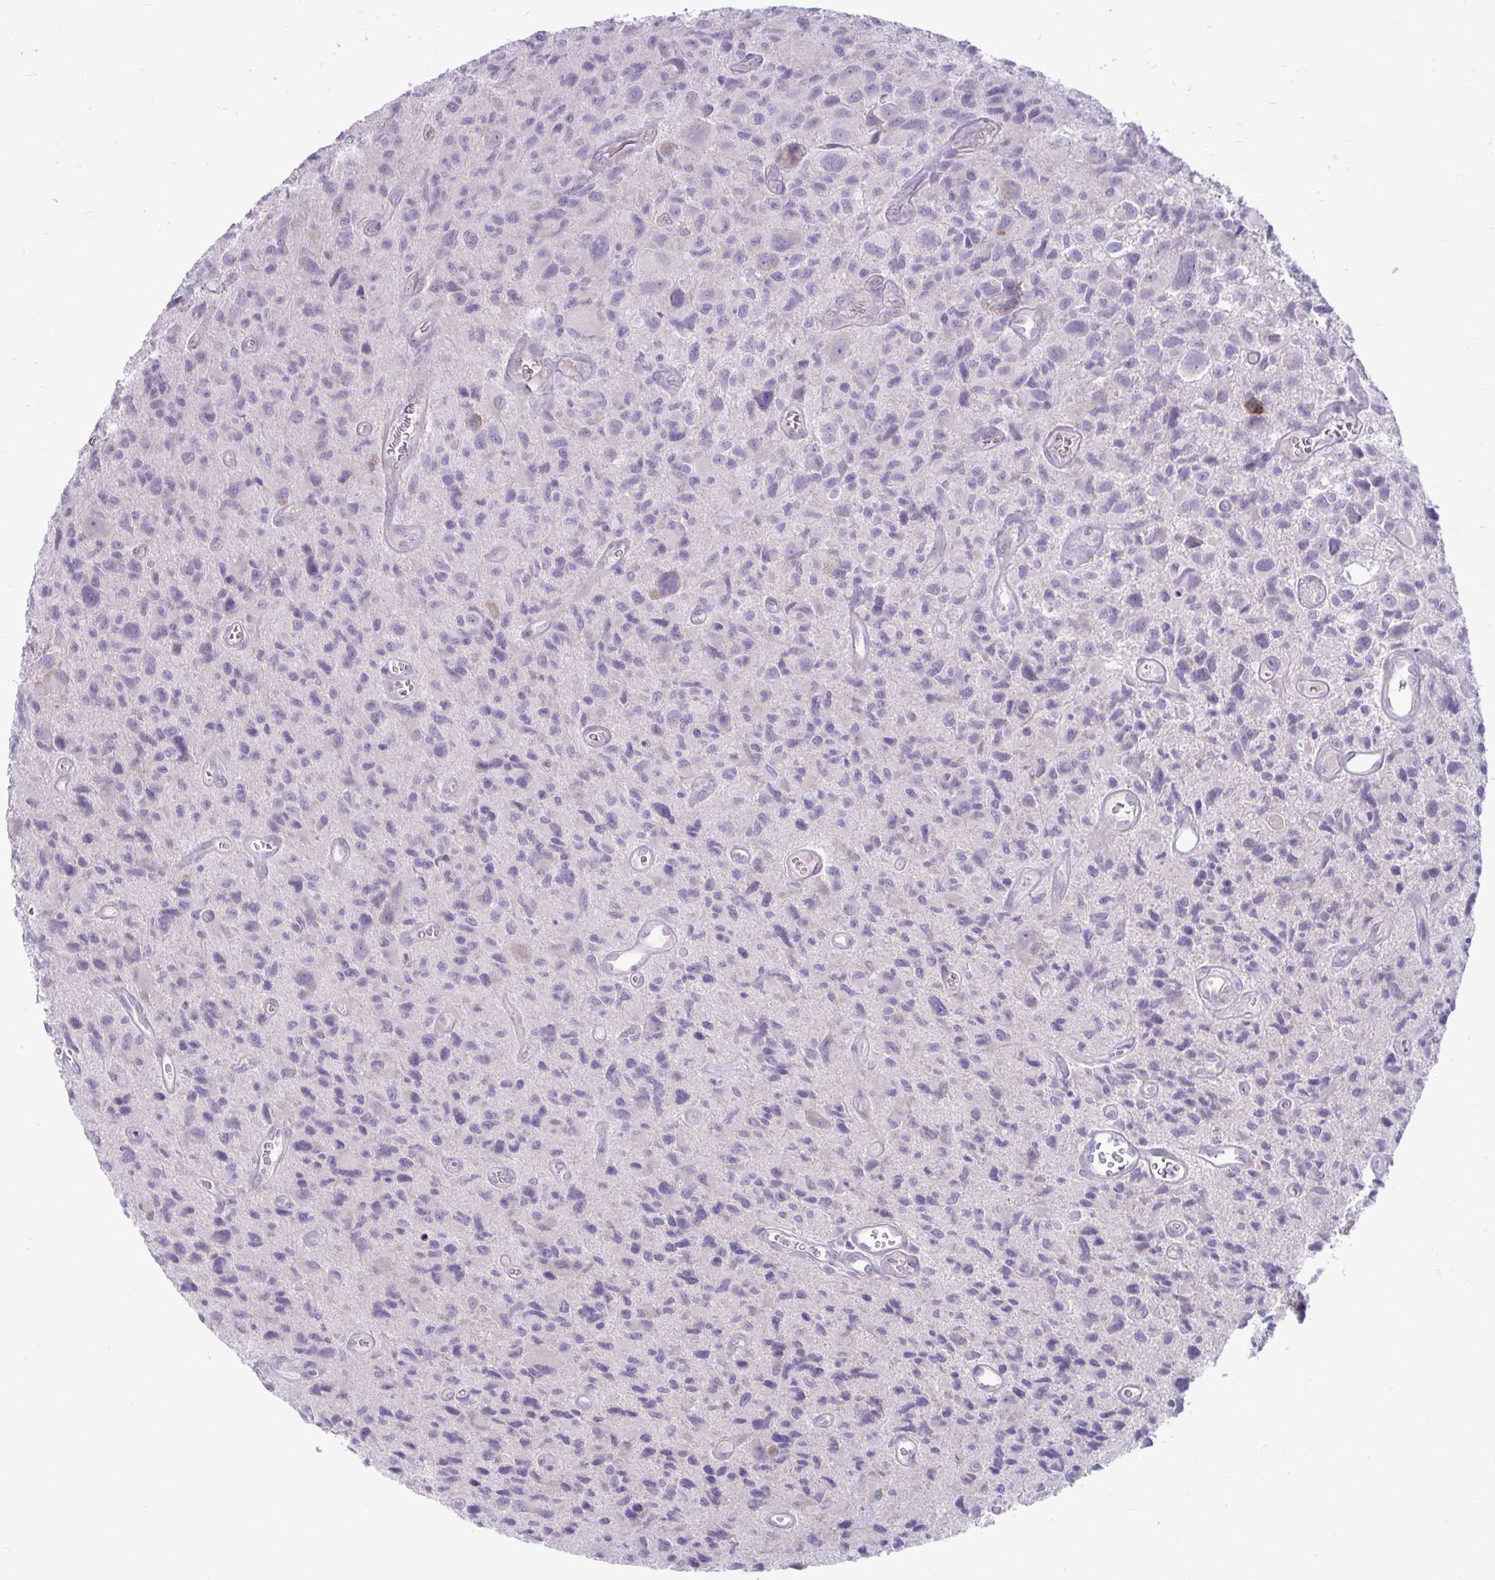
{"staining": {"intensity": "negative", "quantity": "none", "location": "none"}, "tissue": "glioma", "cell_type": "Tumor cells", "image_type": "cancer", "snomed": [{"axis": "morphology", "description": "Glioma, malignant, High grade"}, {"axis": "topography", "description": "Brain"}], "caption": "This is a histopathology image of immunohistochemistry staining of glioma, which shows no expression in tumor cells. Nuclei are stained in blue.", "gene": "CHIA", "patient": {"sex": "male", "age": 76}}